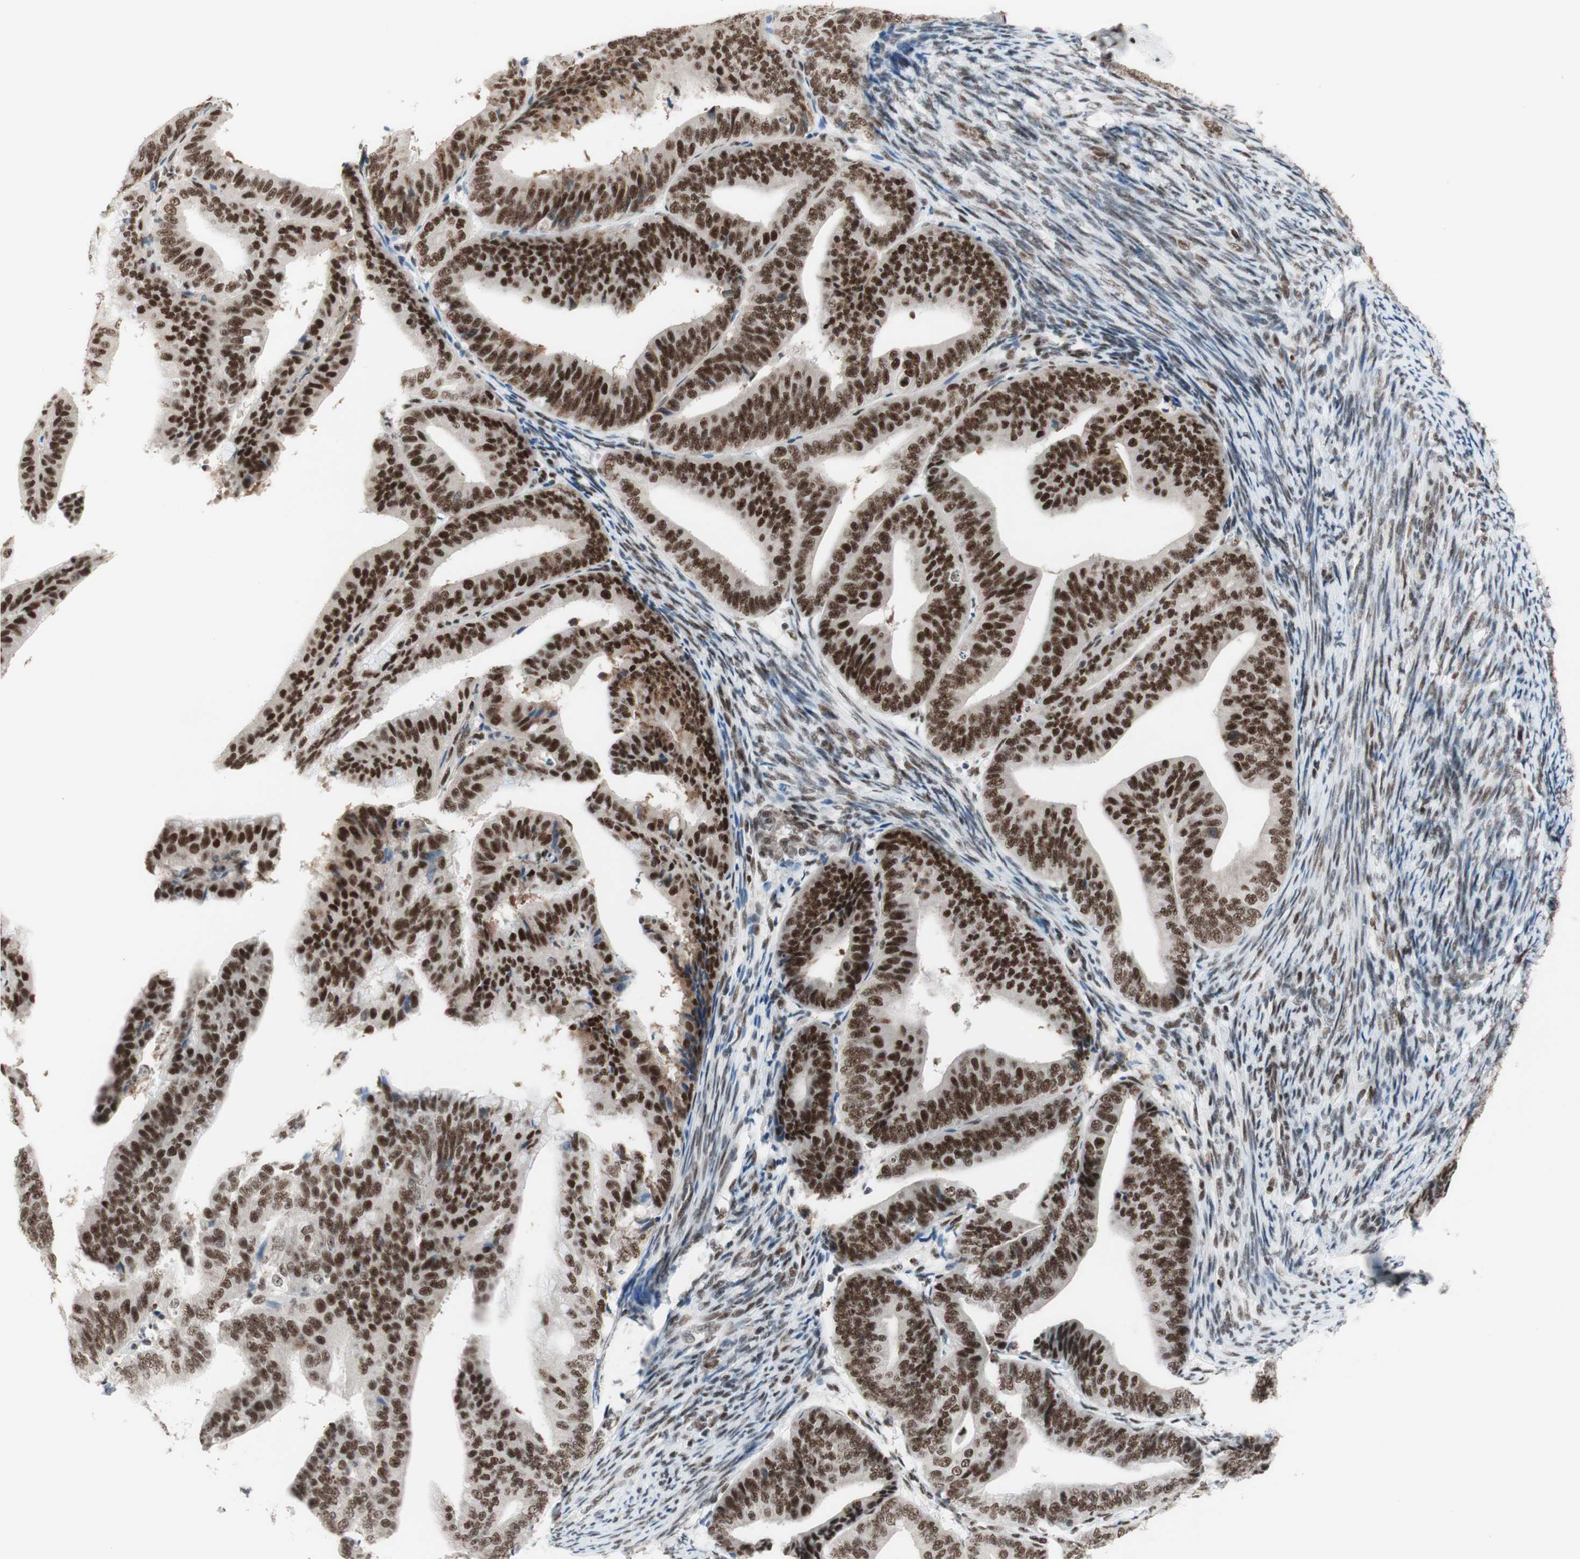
{"staining": {"intensity": "strong", "quantity": "25%-75%", "location": "nuclear"}, "tissue": "endometrial cancer", "cell_type": "Tumor cells", "image_type": "cancer", "snomed": [{"axis": "morphology", "description": "Adenocarcinoma, NOS"}, {"axis": "topography", "description": "Endometrium"}], "caption": "A brown stain highlights strong nuclear staining of a protein in human endometrial adenocarcinoma tumor cells. (brown staining indicates protein expression, while blue staining denotes nuclei).", "gene": "PRPF19", "patient": {"sex": "female", "age": 63}}